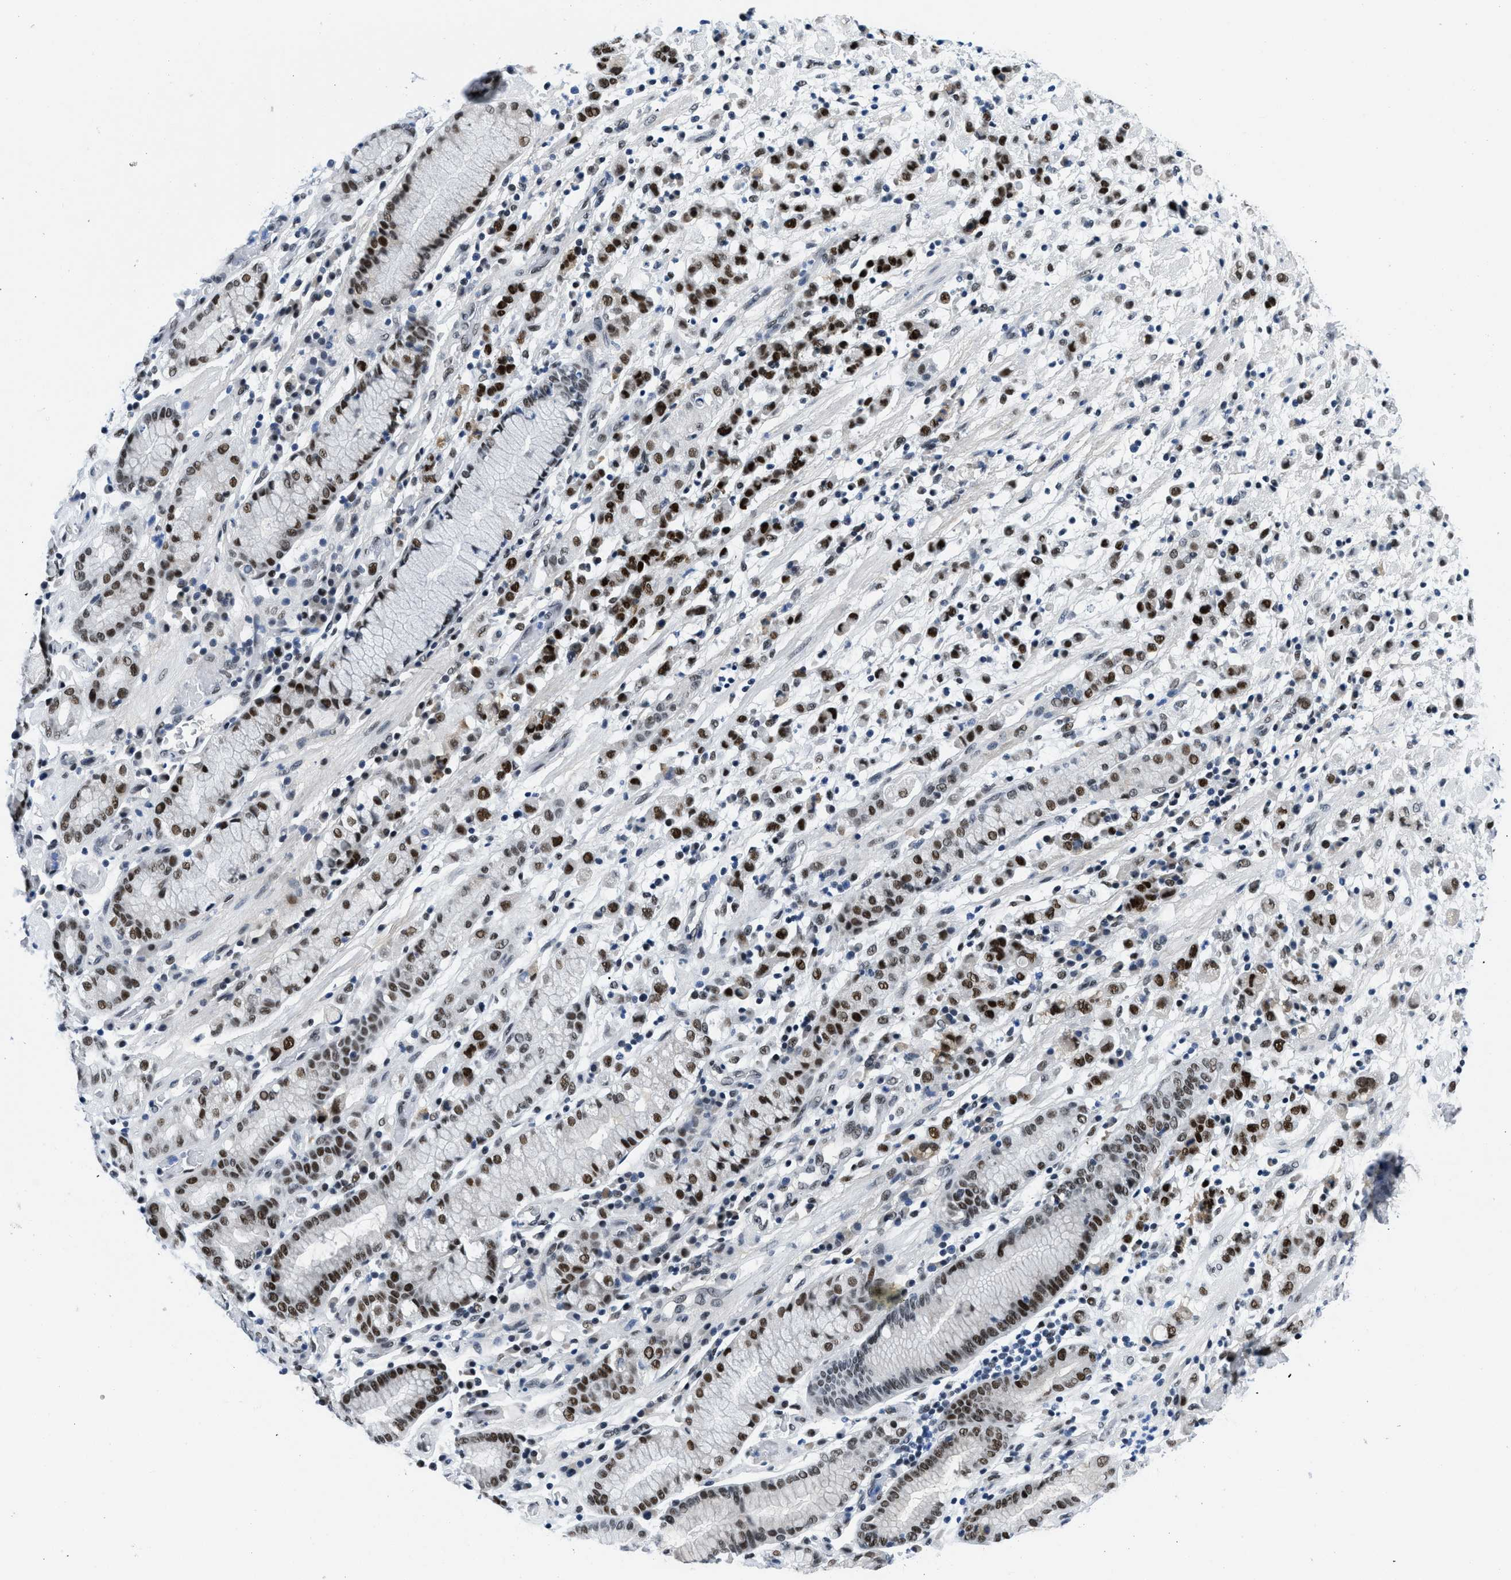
{"staining": {"intensity": "strong", "quantity": ">75%", "location": "nuclear"}, "tissue": "stomach cancer", "cell_type": "Tumor cells", "image_type": "cancer", "snomed": [{"axis": "morphology", "description": "Adenocarcinoma, NOS"}, {"axis": "topography", "description": "Stomach, lower"}], "caption": "A high amount of strong nuclear positivity is present in about >75% of tumor cells in adenocarcinoma (stomach) tissue. (DAB (3,3'-diaminobenzidine) = brown stain, brightfield microscopy at high magnification).", "gene": "SMARCAD1", "patient": {"sex": "male", "age": 88}}